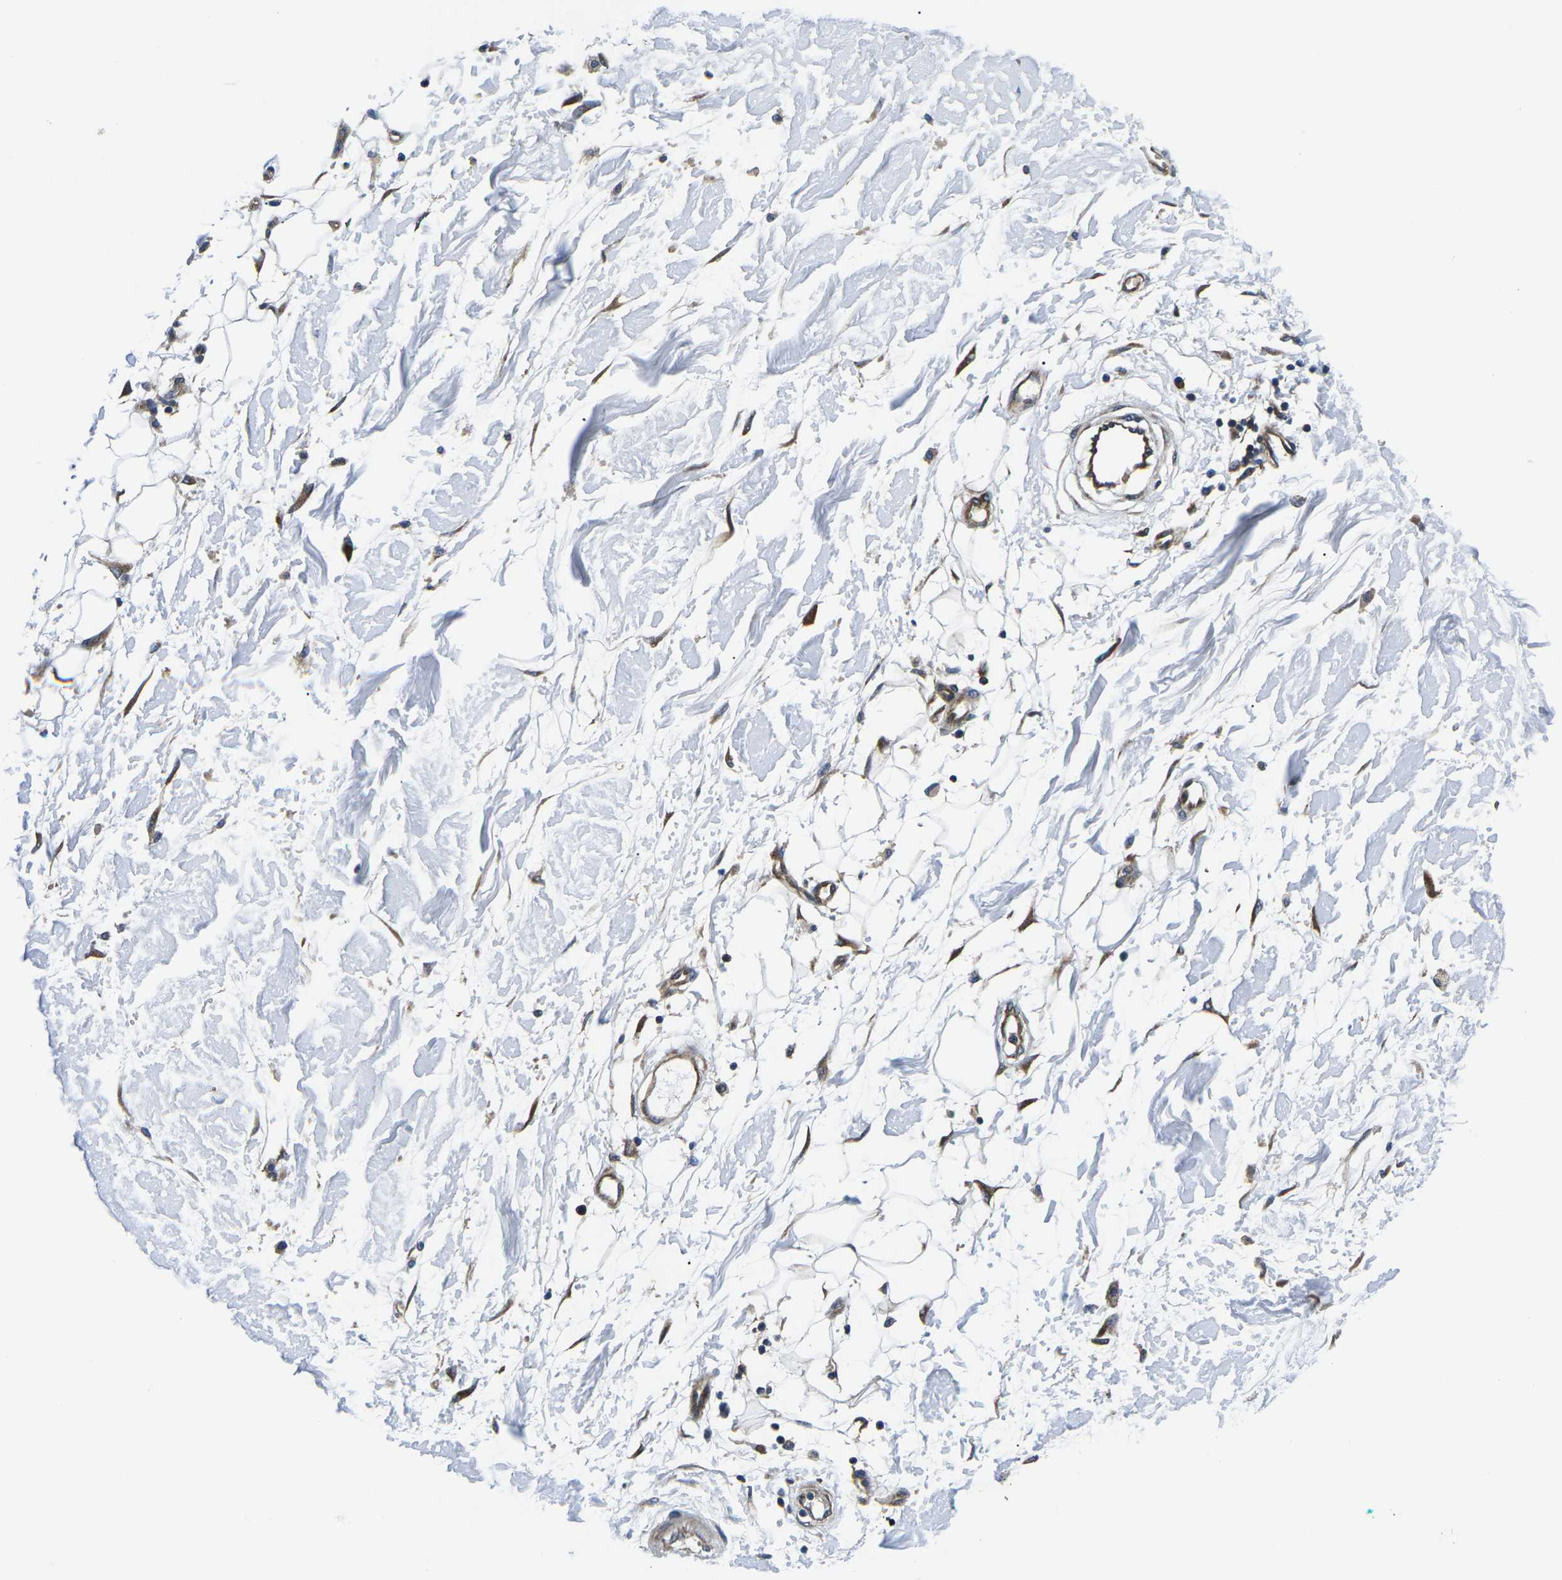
{"staining": {"intensity": "negative", "quantity": "none", "location": "none"}, "tissue": "adipose tissue", "cell_type": "Adipocytes", "image_type": "normal", "snomed": [{"axis": "morphology", "description": "Normal tissue, NOS"}, {"axis": "morphology", "description": "Squamous cell carcinoma, NOS"}, {"axis": "topography", "description": "Skin"}, {"axis": "topography", "description": "Peripheral nerve tissue"}], "caption": "Histopathology image shows no protein positivity in adipocytes of normal adipose tissue.", "gene": "EIF4E", "patient": {"sex": "male", "age": 83}}